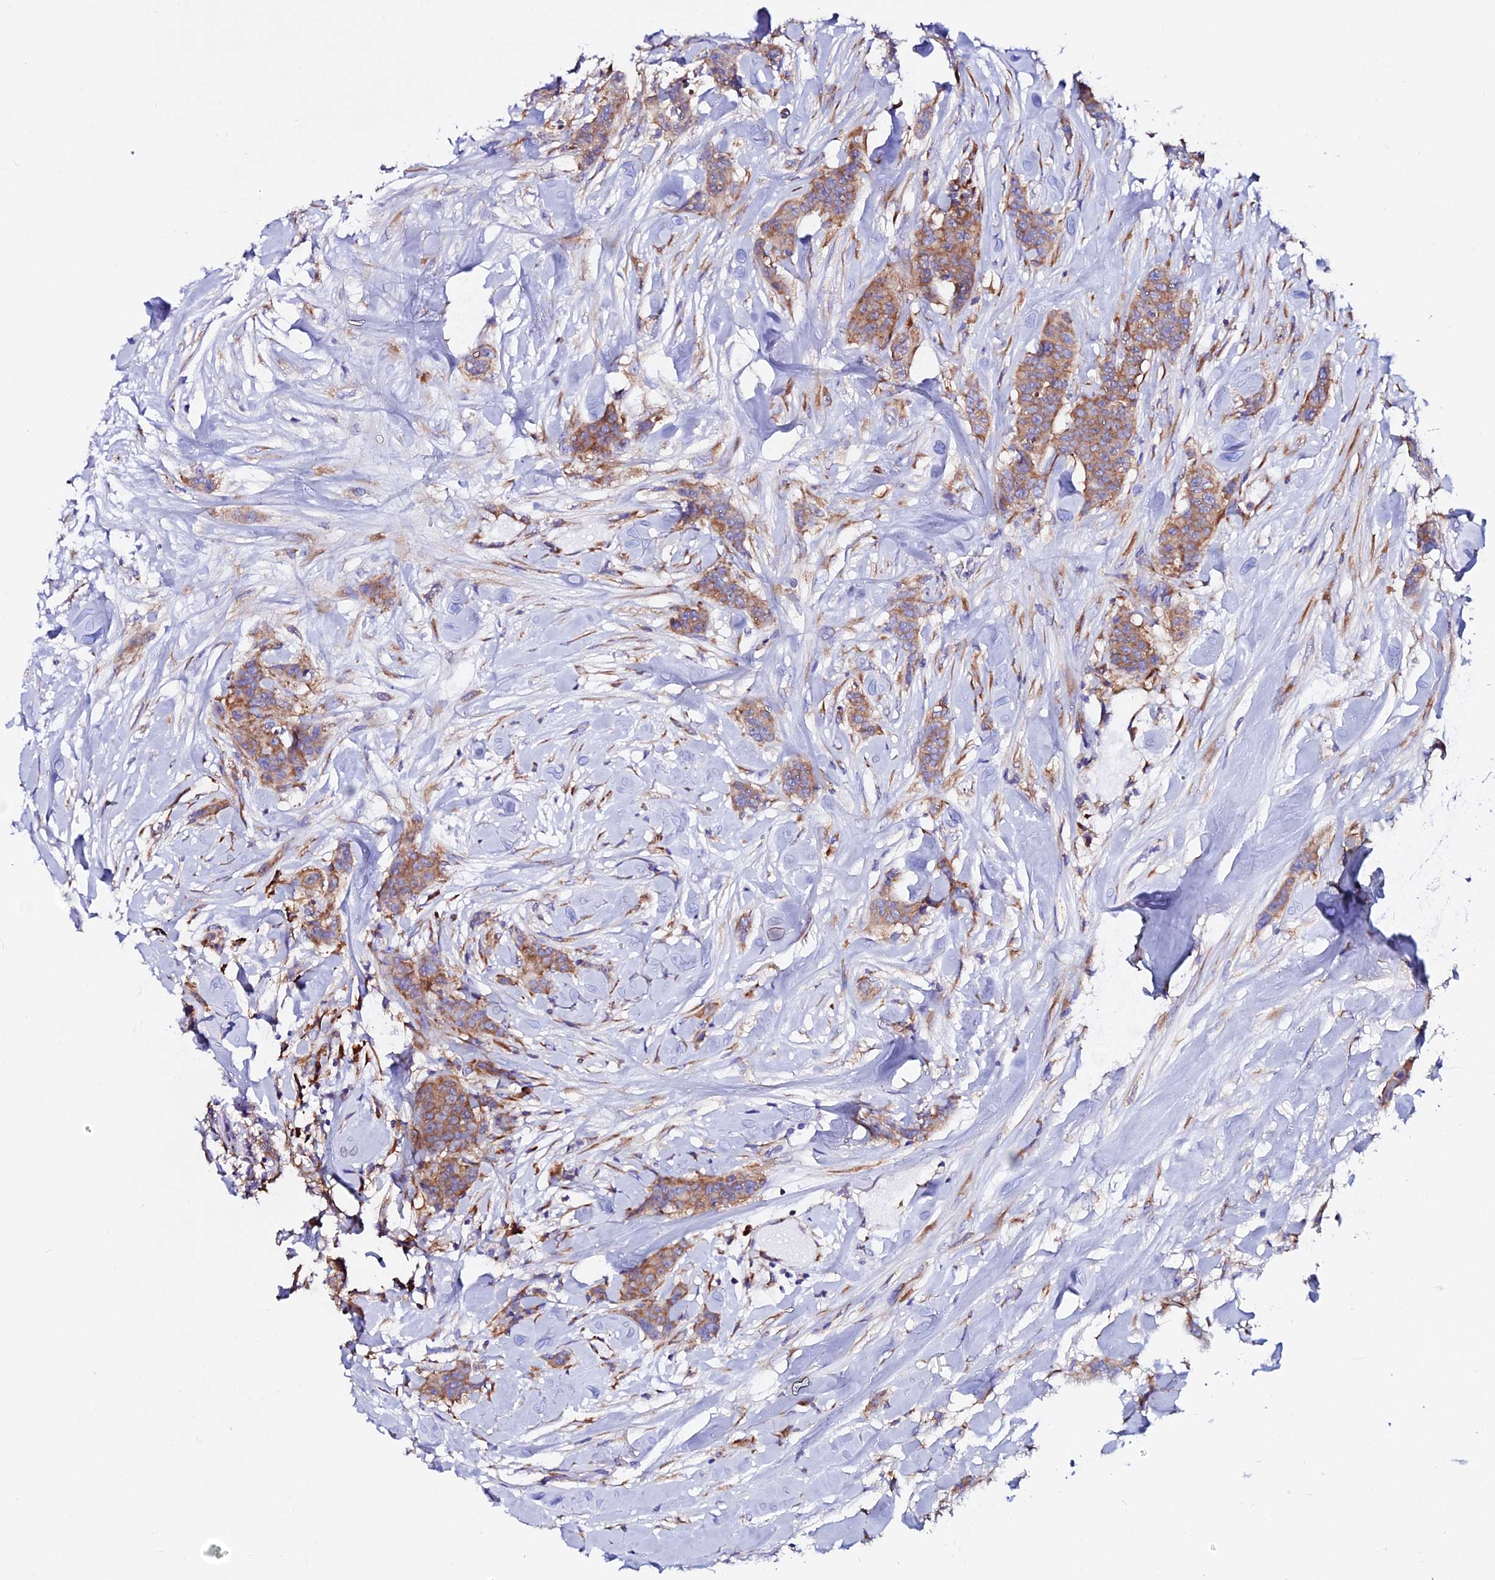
{"staining": {"intensity": "moderate", "quantity": ">75%", "location": "cytoplasmic/membranous"}, "tissue": "breast cancer", "cell_type": "Tumor cells", "image_type": "cancer", "snomed": [{"axis": "morphology", "description": "Duct carcinoma"}, {"axis": "topography", "description": "Breast"}], "caption": "Breast cancer stained for a protein reveals moderate cytoplasmic/membranous positivity in tumor cells. The protein is shown in brown color, while the nuclei are stained blue.", "gene": "EEF1G", "patient": {"sex": "female", "age": 40}}